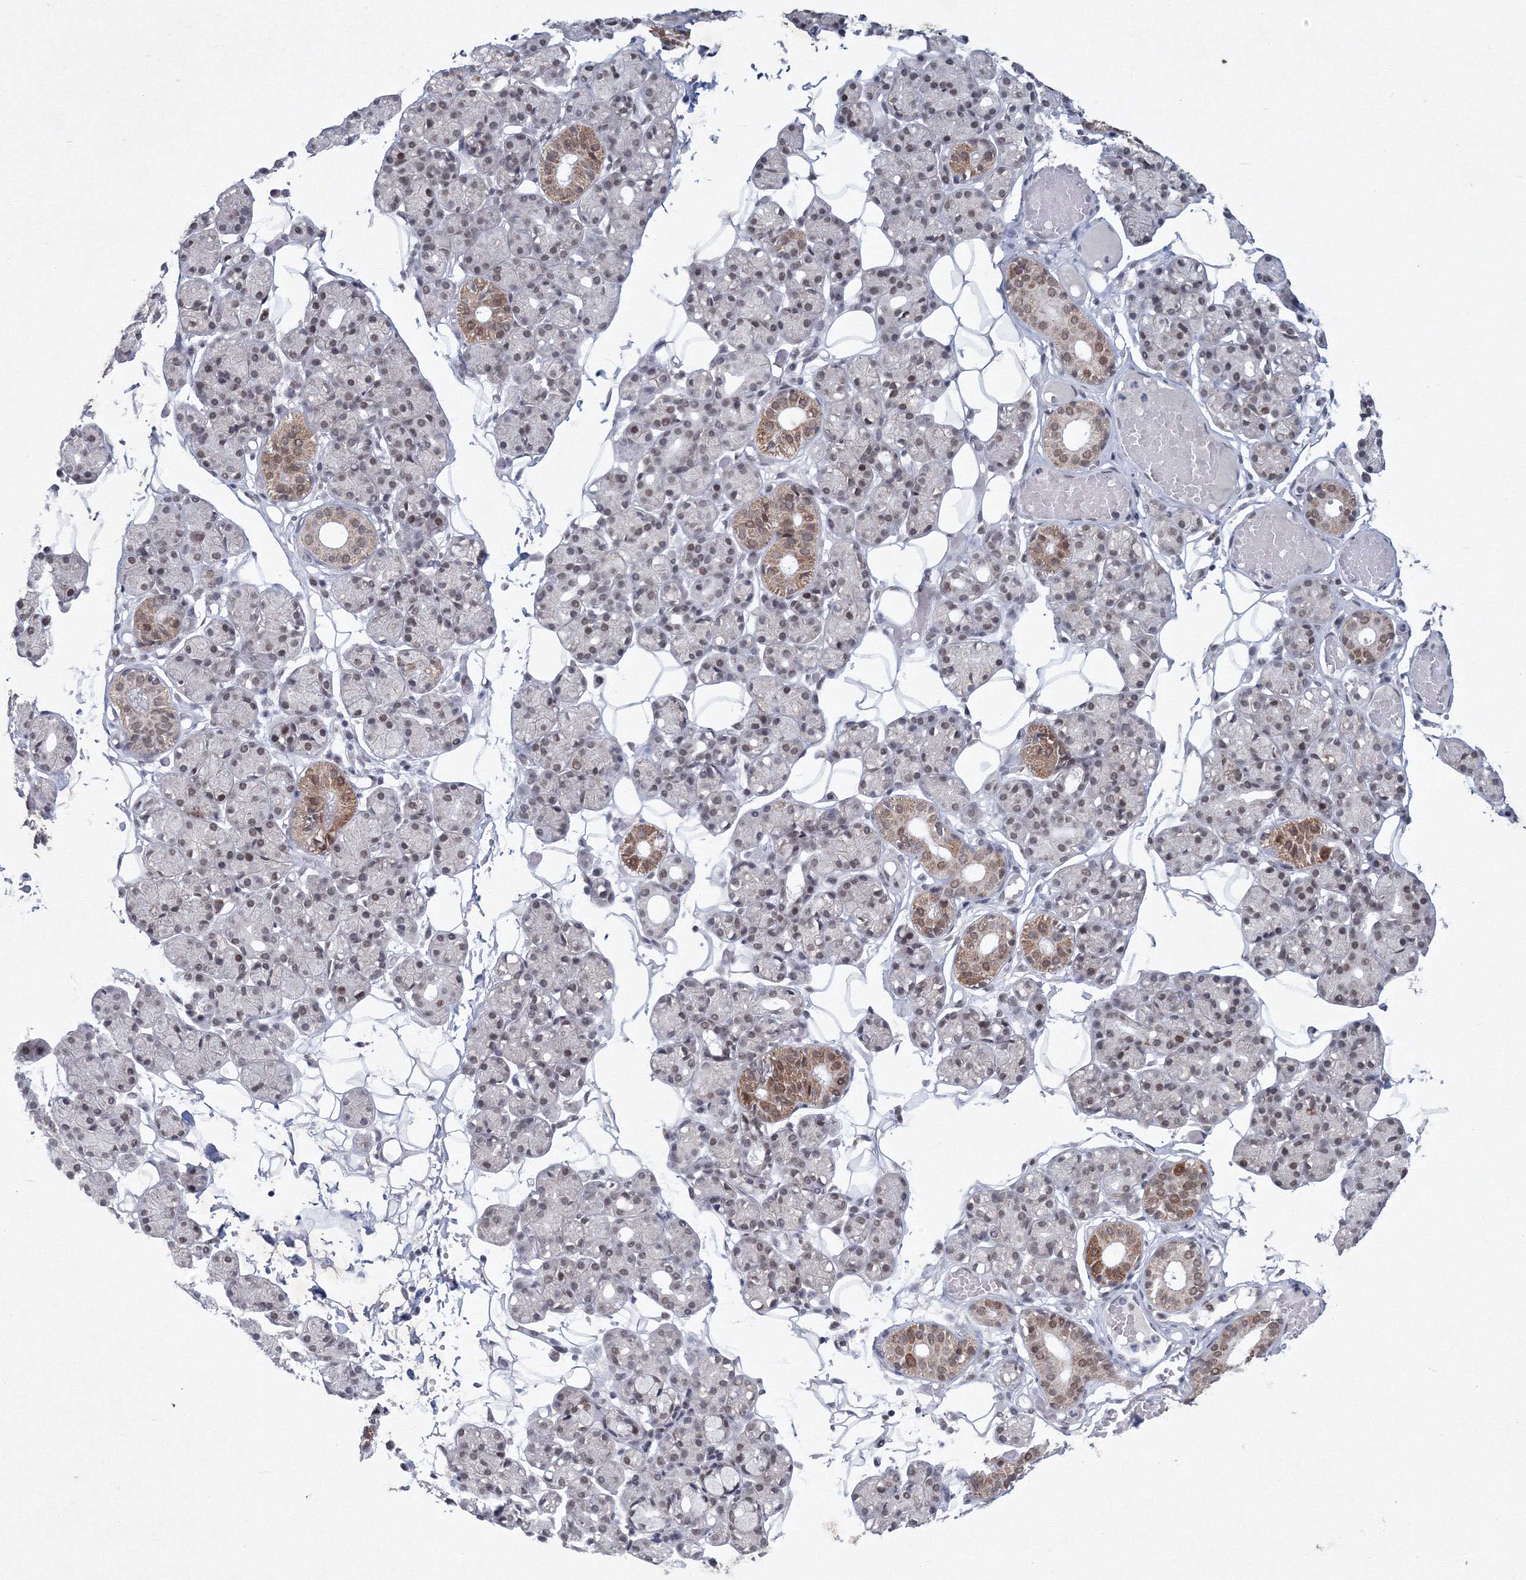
{"staining": {"intensity": "moderate", "quantity": "<25%", "location": "cytoplasmic/membranous,nuclear"}, "tissue": "salivary gland", "cell_type": "Glandular cells", "image_type": "normal", "snomed": [{"axis": "morphology", "description": "Normal tissue, NOS"}, {"axis": "topography", "description": "Salivary gland"}], "caption": "Immunohistochemistry image of unremarkable salivary gland: human salivary gland stained using immunohistochemistry (IHC) exhibits low levels of moderate protein expression localized specifically in the cytoplasmic/membranous,nuclear of glandular cells, appearing as a cytoplasmic/membranous,nuclear brown color.", "gene": "SF3B6", "patient": {"sex": "male", "age": 63}}